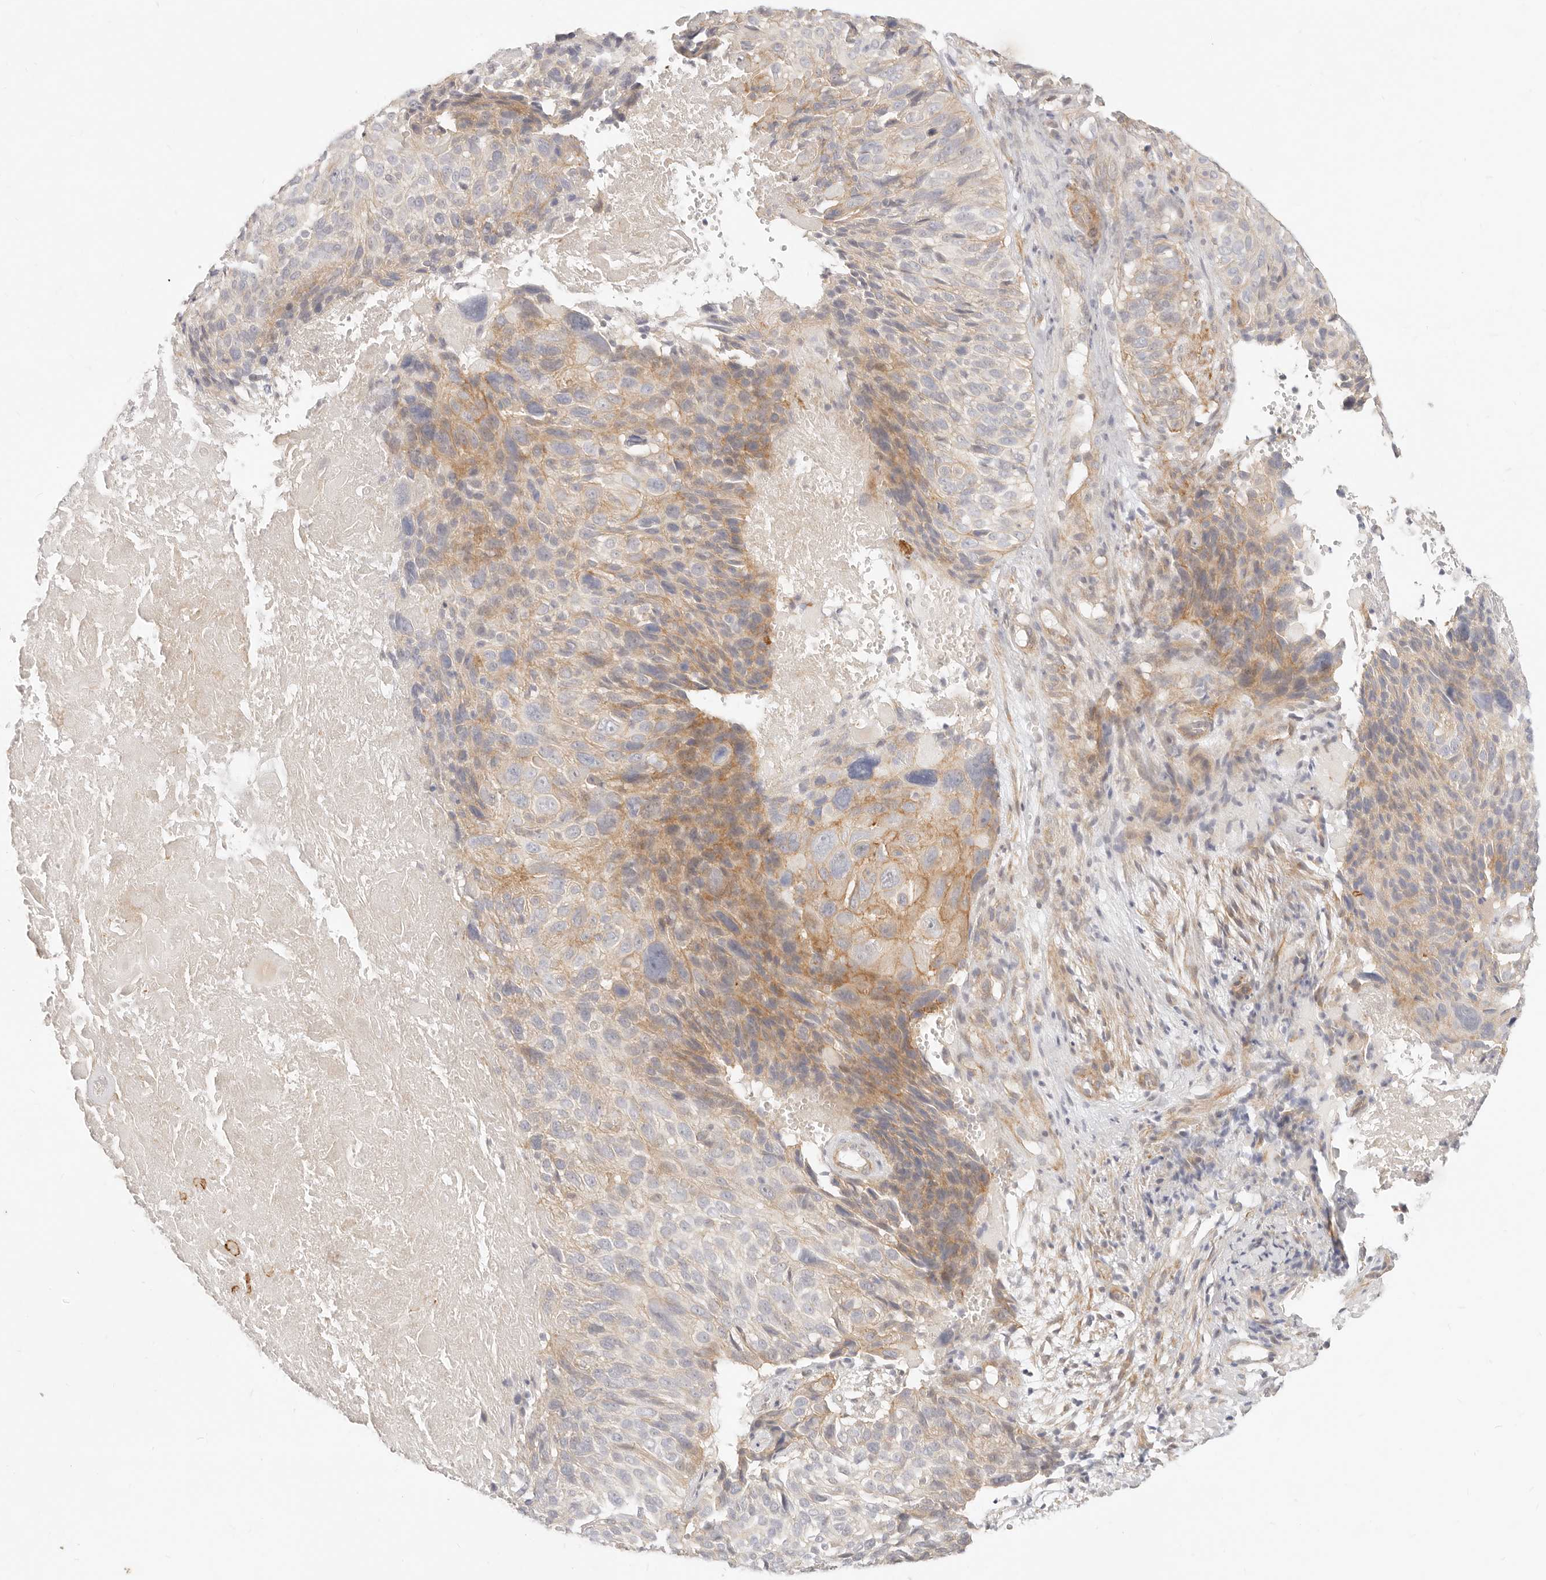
{"staining": {"intensity": "moderate", "quantity": "<25%", "location": "cytoplasmic/membranous"}, "tissue": "cervical cancer", "cell_type": "Tumor cells", "image_type": "cancer", "snomed": [{"axis": "morphology", "description": "Squamous cell carcinoma, NOS"}, {"axis": "topography", "description": "Cervix"}], "caption": "A brown stain shows moderate cytoplasmic/membranous staining of a protein in cervical squamous cell carcinoma tumor cells.", "gene": "UBXN10", "patient": {"sex": "female", "age": 74}}